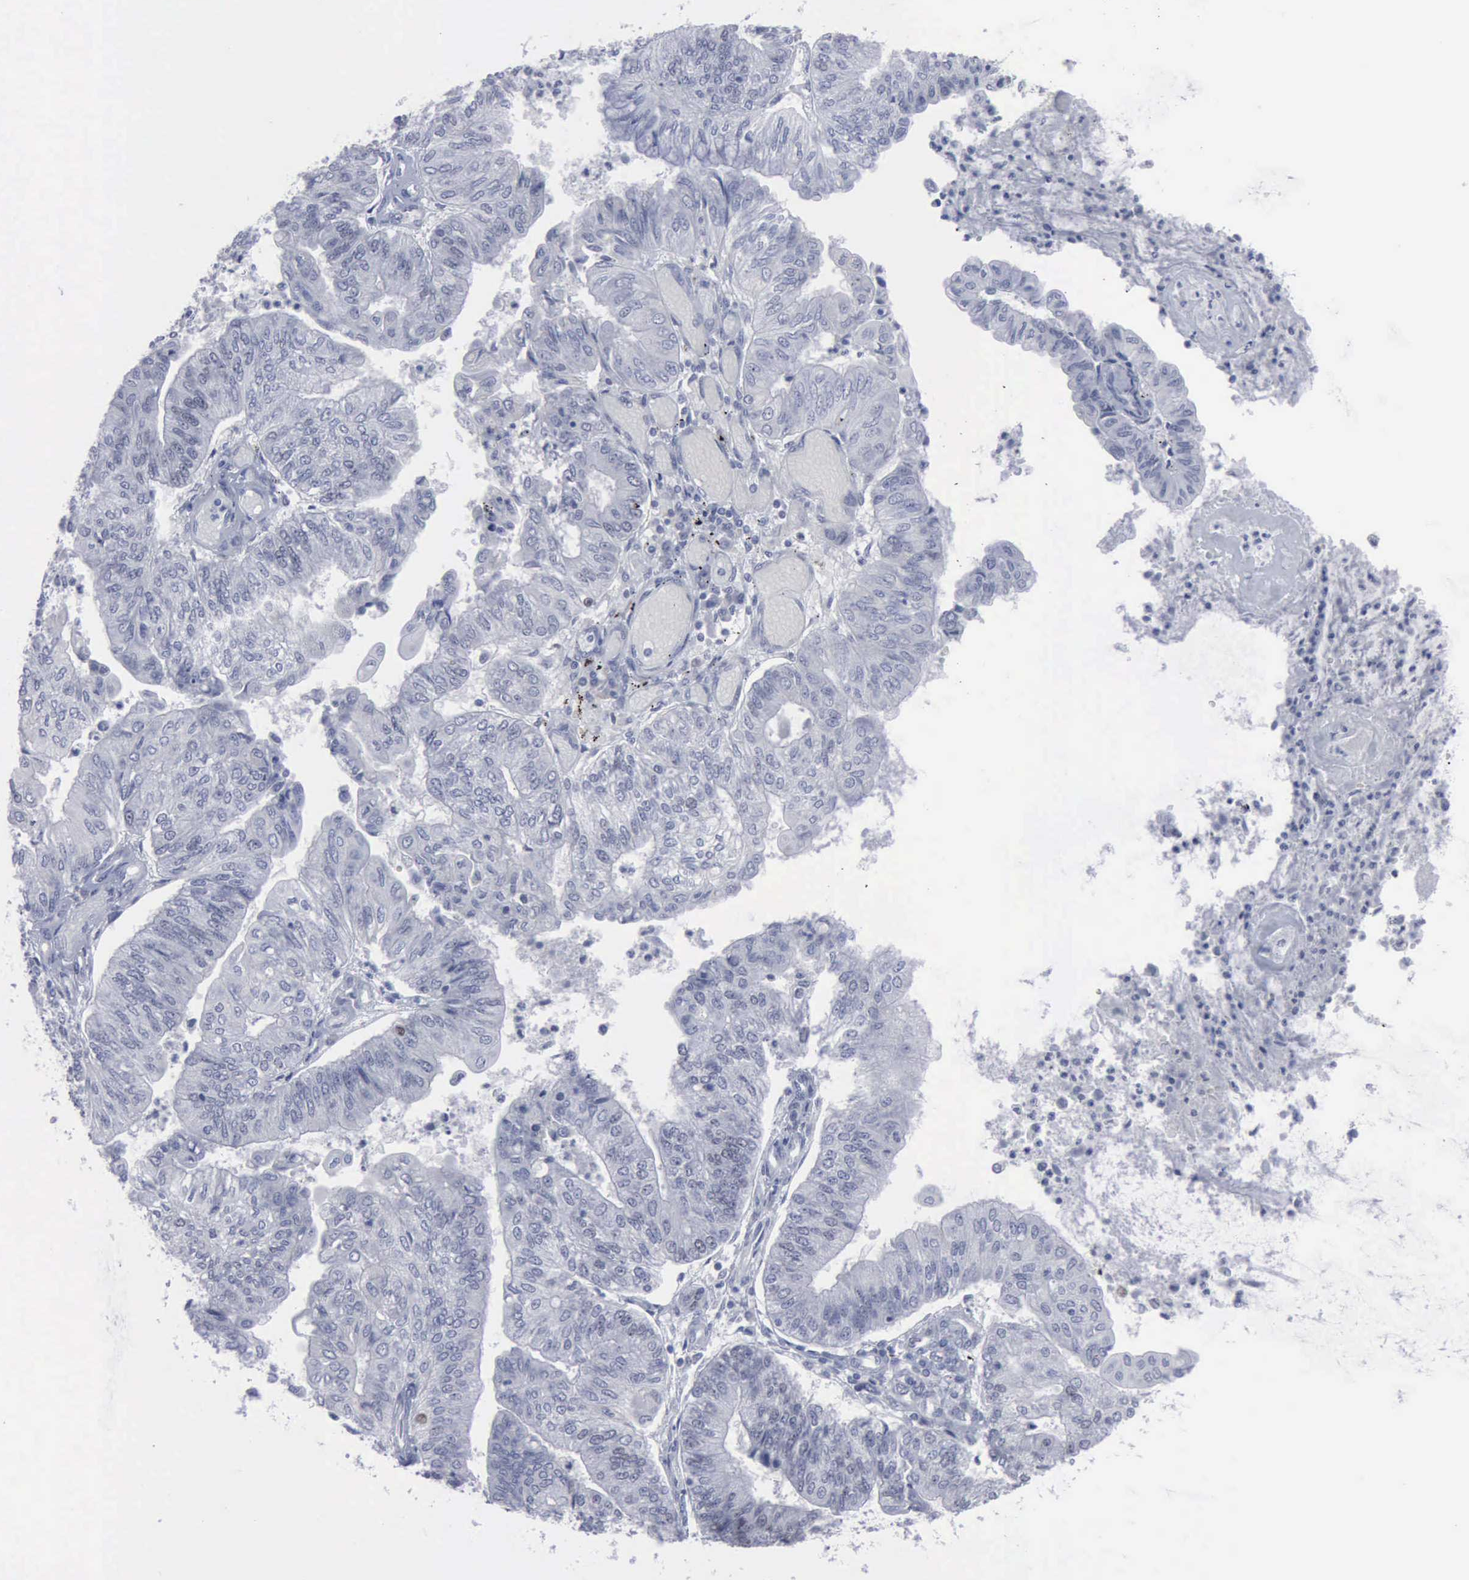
{"staining": {"intensity": "negative", "quantity": "none", "location": "none"}, "tissue": "endometrial cancer", "cell_type": "Tumor cells", "image_type": "cancer", "snomed": [{"axis": "morphology", "description": "Adenocarcinoma, NOS"}, {"axis": "topography", "description": "Endometrium"}], "caption": "Adenocarcinoma (endometrial) was stained to show a protein in brown. There is no significant positivity in tumor cells.", "gene": "MCM5", "patient": {"sex": "female", "age": 59}}